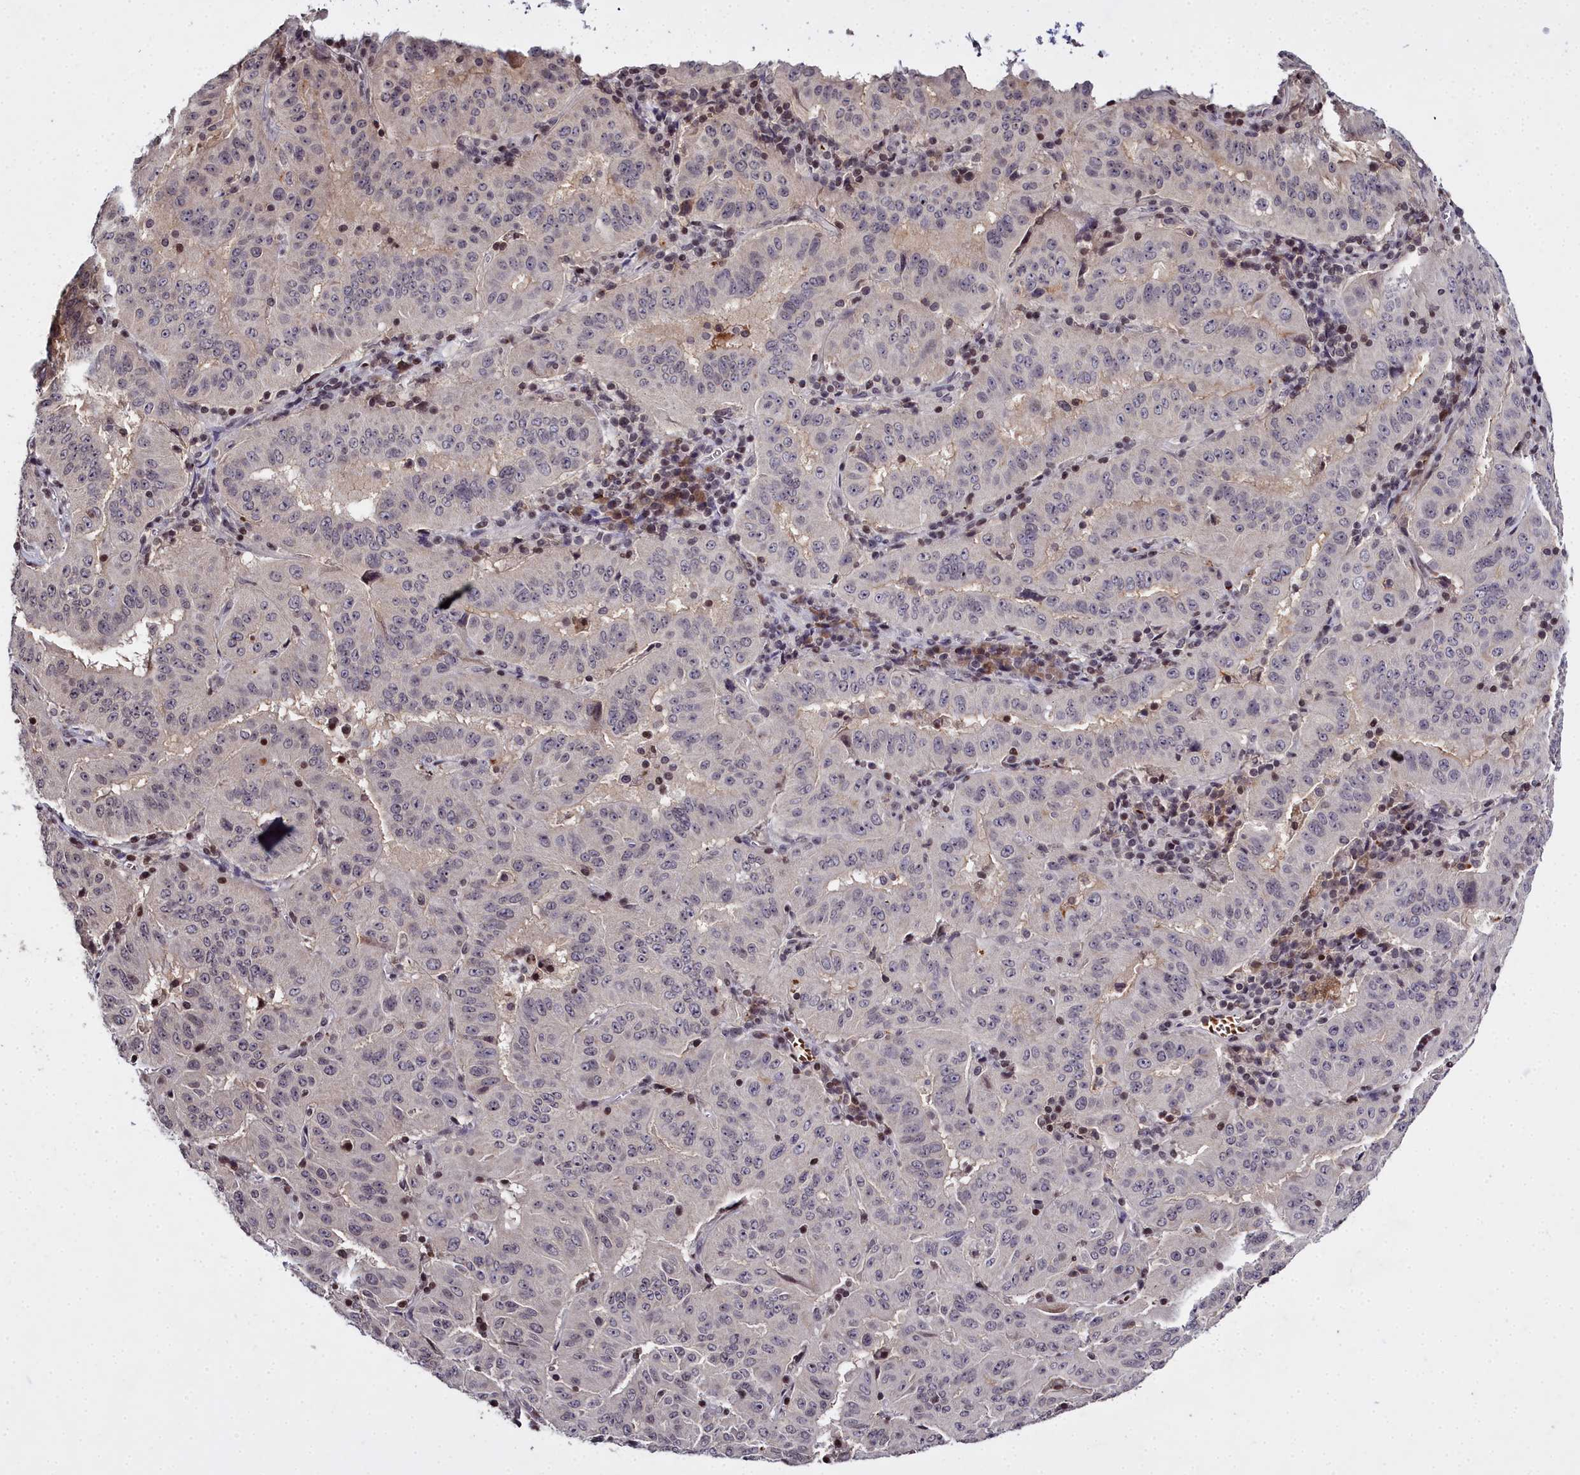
{"staining": {"intensity": "negative", "quantity": "none", "location": "none"}, "tissue": "pancreatic cancer", "cell_type": "Tumor cells", "image_type": "cancer", "snomed": [{"axis": "morphology", "description": "Adenocarcinoma, NOS"}, {"axis": "topography", "description": "Pancreas"}], "caption": "IHC photomicrograph of human pancreatic cancer stained for a protein (brown), which reveals no positivity in tumor cells.", "gene": "FZD4", "patient": {"sex": "male", "age": 63}}